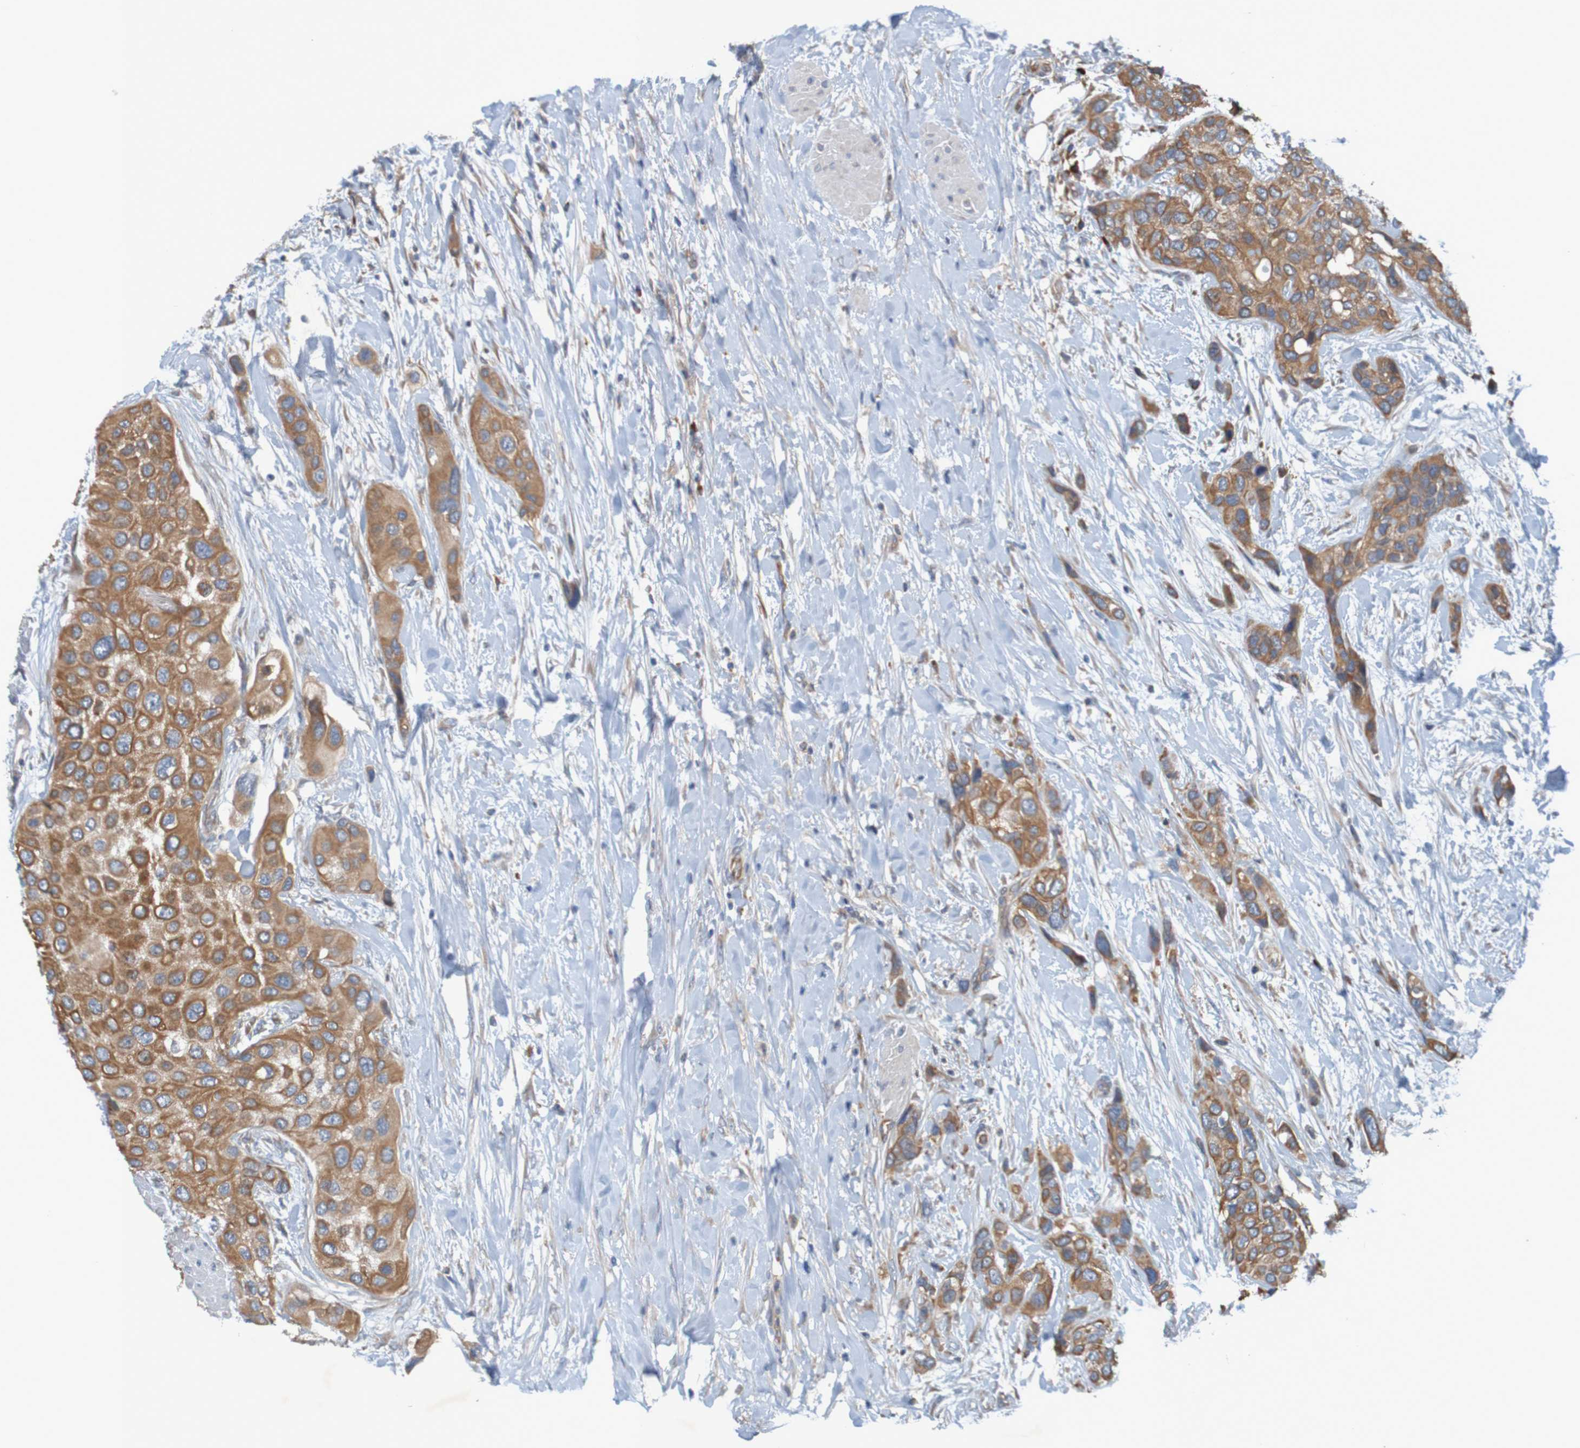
{"staining": {"intensity": "moderate", "quantity": ">75%", "location": "cytoplasmic/membranous"}, "tissue": "urothelial cancer", "cell_type": "Tumor cells", "image_type": "cancer", "snomed": [{"axis": "morphology", "description": "Urothelial carcinoma, High grade"}, {"axis": "topography", "description": "Urinary bladder"}], "caption": "The histopathology image displays staining of high-grade urothelial carcinoma, revealing moderate cytoplasmic/membranous protein staining (brown color) within tumor cells.", "gene": "DNAJC4", "patient": {"sex": "female", "age": 56}}